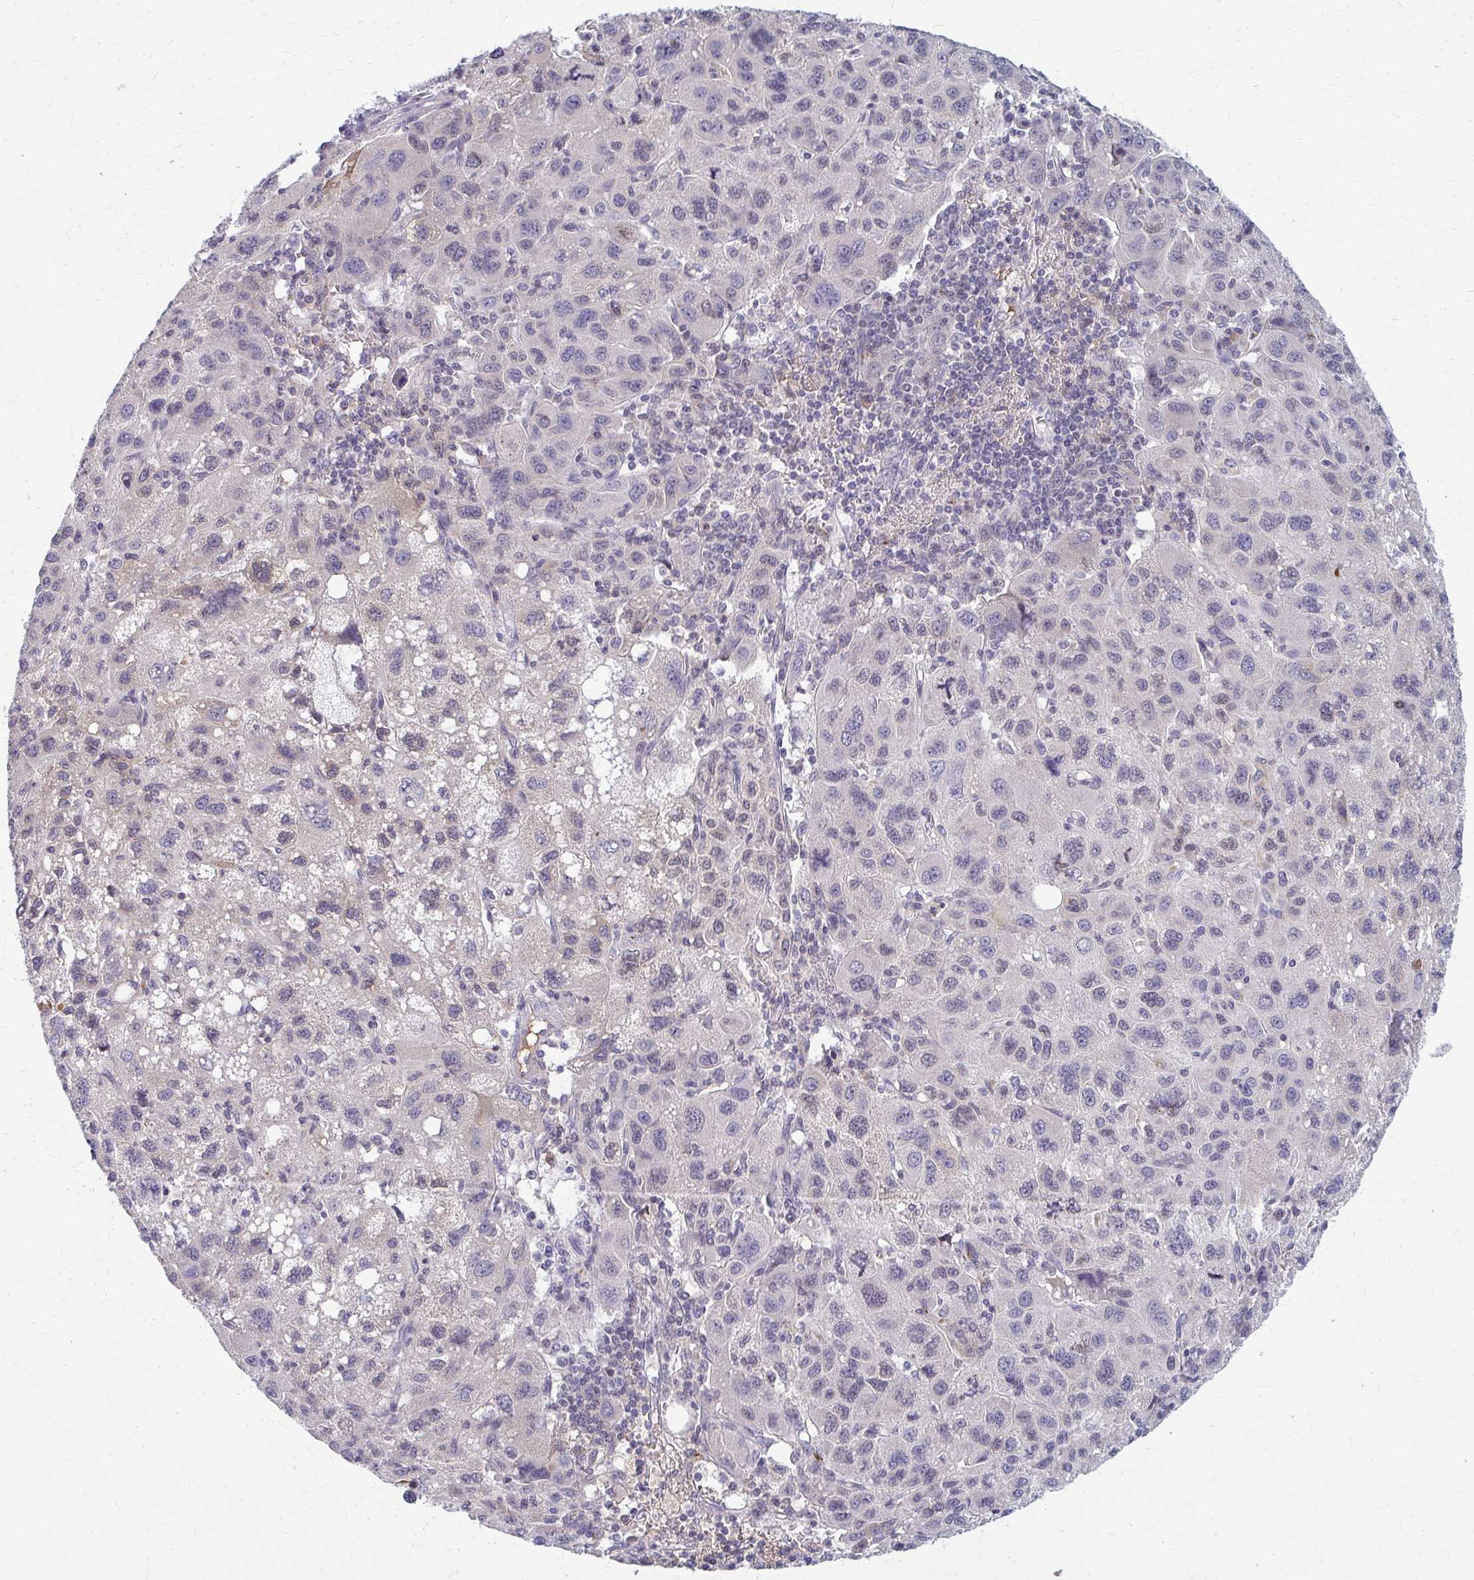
{"staining": {"intensity": "negative", "quantity": "none", "location": "none"}, "tissue": "liver cancer", "cell_type": "Tumor cells", "image_type": "cancer", "snomed": [{"axis": "morphology", "description": "Carcinoma, Hepatocellular, NOS"}, {"axis": "topography", "description": "Liver"}], "caption": "High magnification brightfield microscopy of liver cancer (hepatocellular carcinoma) stained with DAB (brown) and counterstained with hematoxylin (blue): tumor cells show no significant positivity.", "gene": "MCRIP2", "patient": {"sex": "female", "age": 77}}